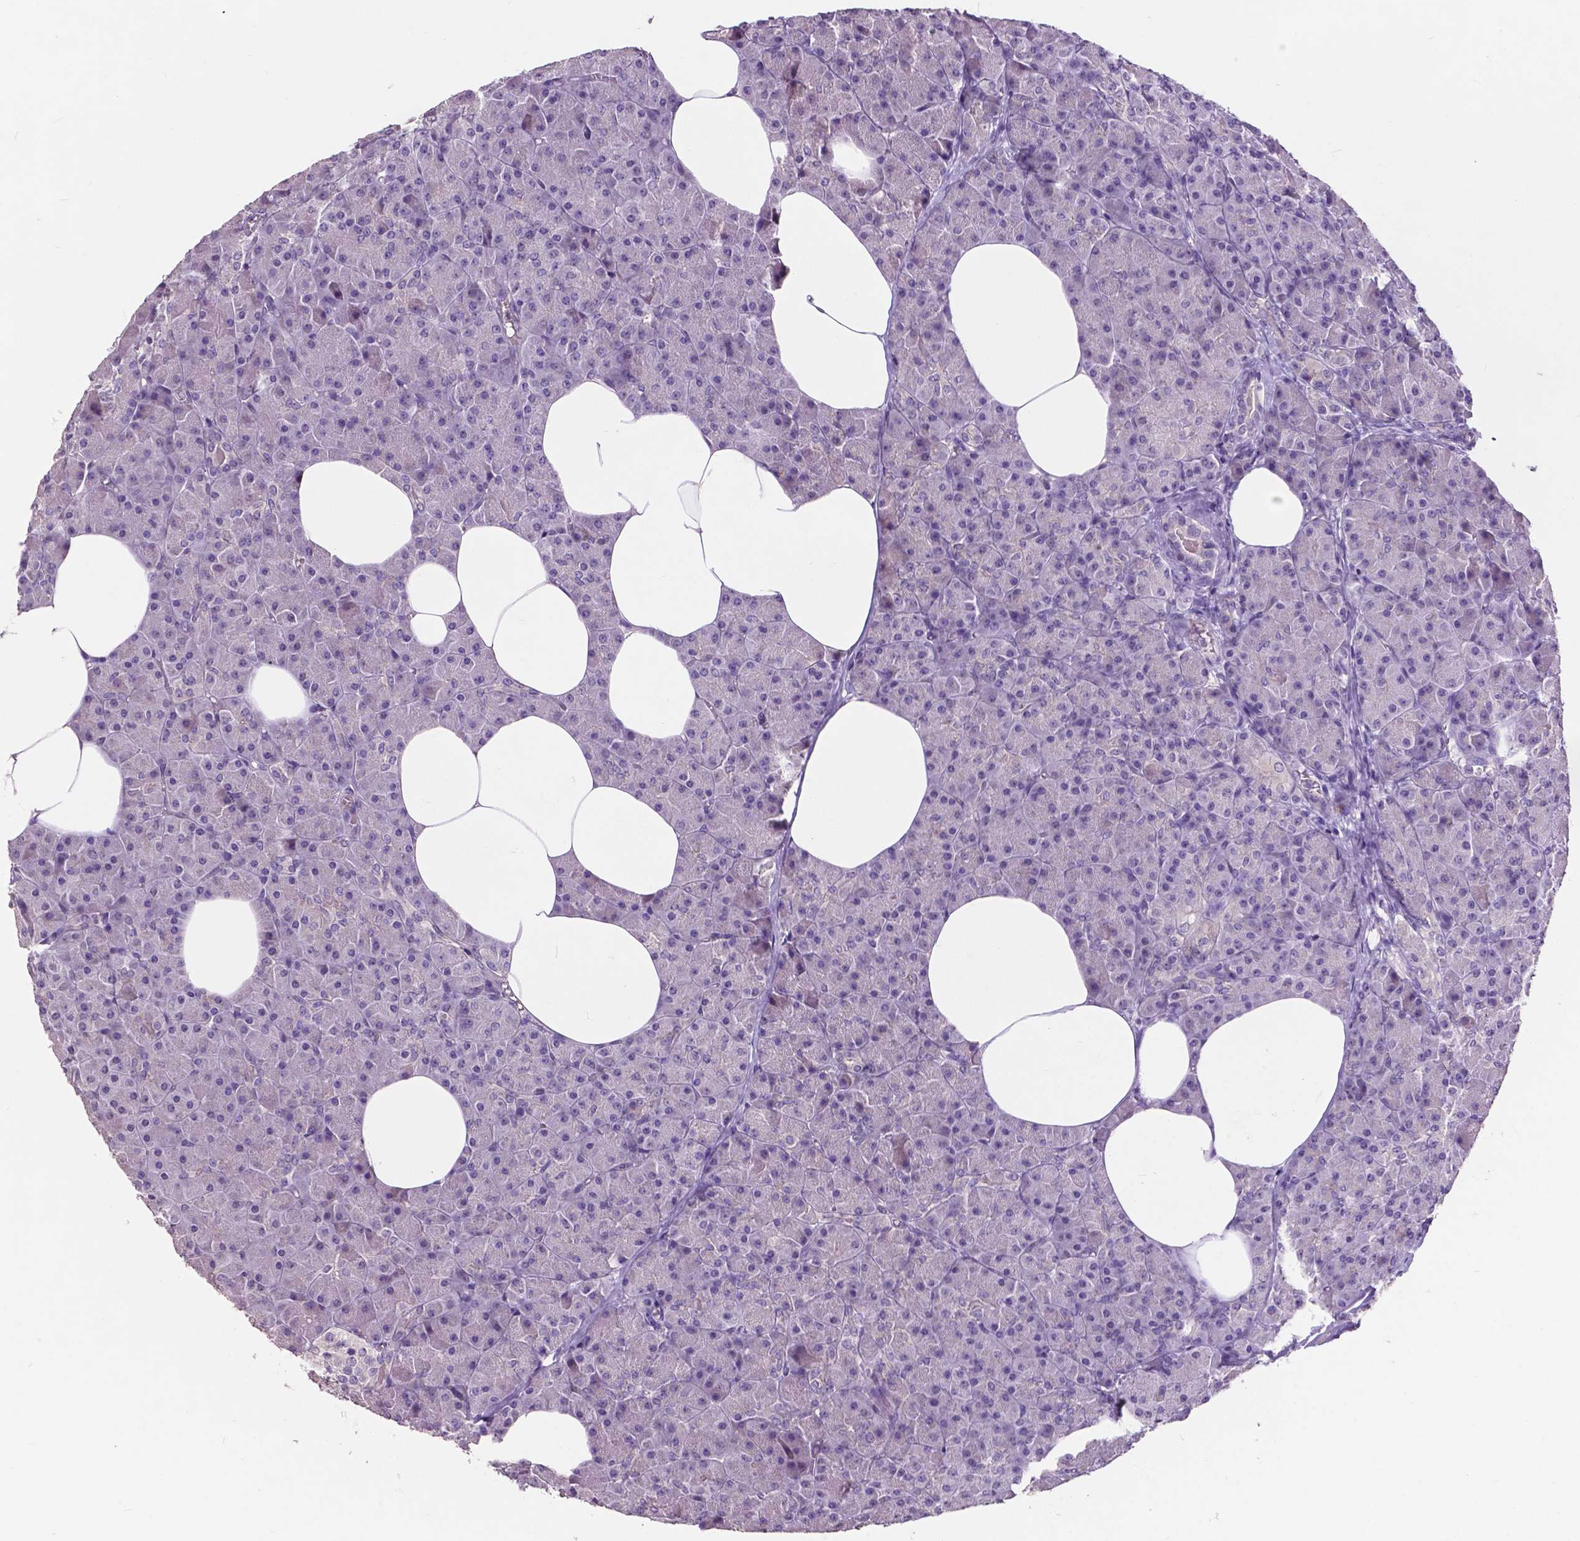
{"staining": {"intensity": "negative", "quantity": "none", "location": "none"}, "tissue": "pancreas", "cell_type": "Exocrine glandular cells", "image_type": "normal", "snomed": [{"axis": "morphology", "description": "Normal tissue, NOS"}, {"axis": "topography", "description": "Pancreas"}], "caption": "Immunohistochemistry histopathology image of normal pancreas: pancreas stained with DAB demonstrates no significant protein positivity in exocrine glandular cells. The staining is performed using DAB (3,3'-diaminobenzidine) brown chromogen with nuclei counter-stained in using hematoxylin.", "gene": "PLSCR1", "patient": {"sex": "female", "age": 45}}